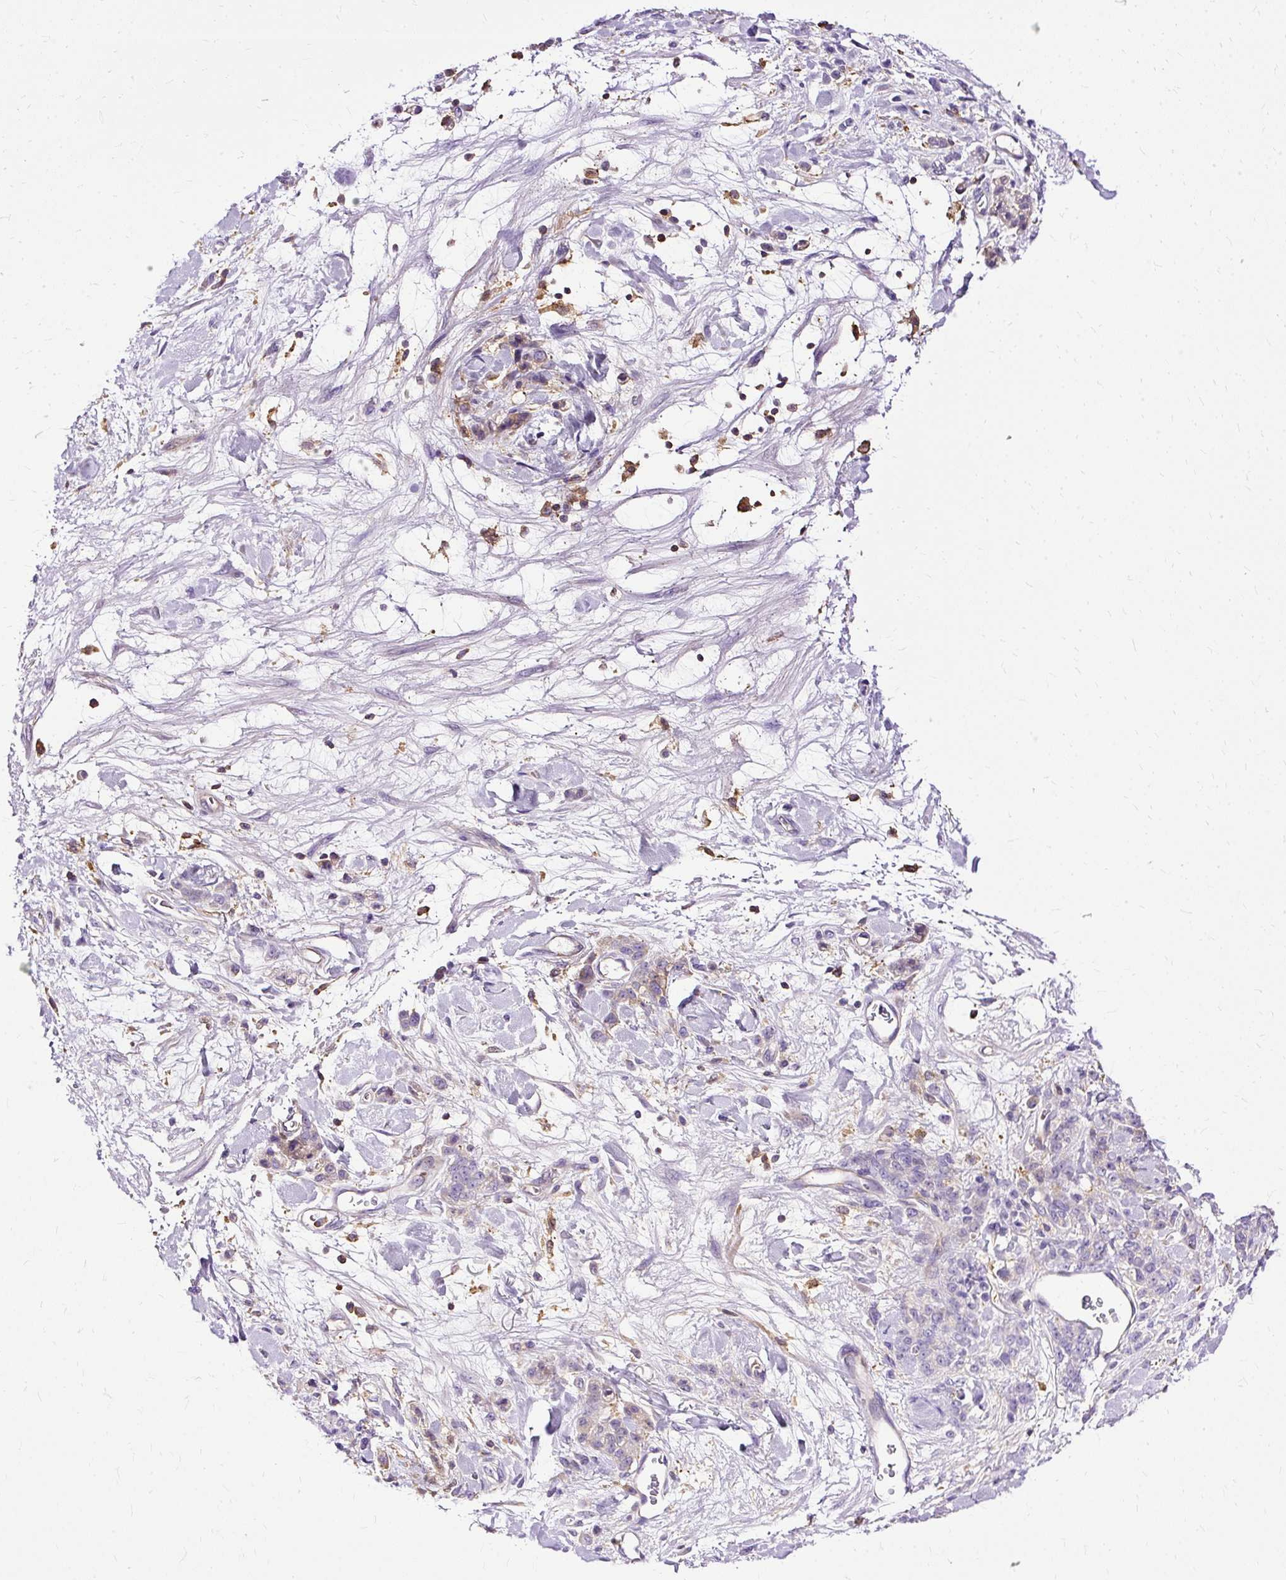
{"staining": {"intensity": "negative", "quantity": "none", "location": "none"}, "tissue": "stomach cancer", "cell_type": "Tumor cells", "image_type": "cancer", "snomed": [{"axis": "morphology", "description": "Normal tissue, NOS"}, {"axis": "morphology", "description": "Adenocarcinoma, NOS"}, {"axis": "topography", "description": "Stomach"}], "caption": "Tumor cells are negative for brown protein staining in stomach cancer (adenocarcinoma). (DAB IHC with hematoxylin counter stain).", "gene": "TWF2", "patient": {"sex": "male", "age": 82}}